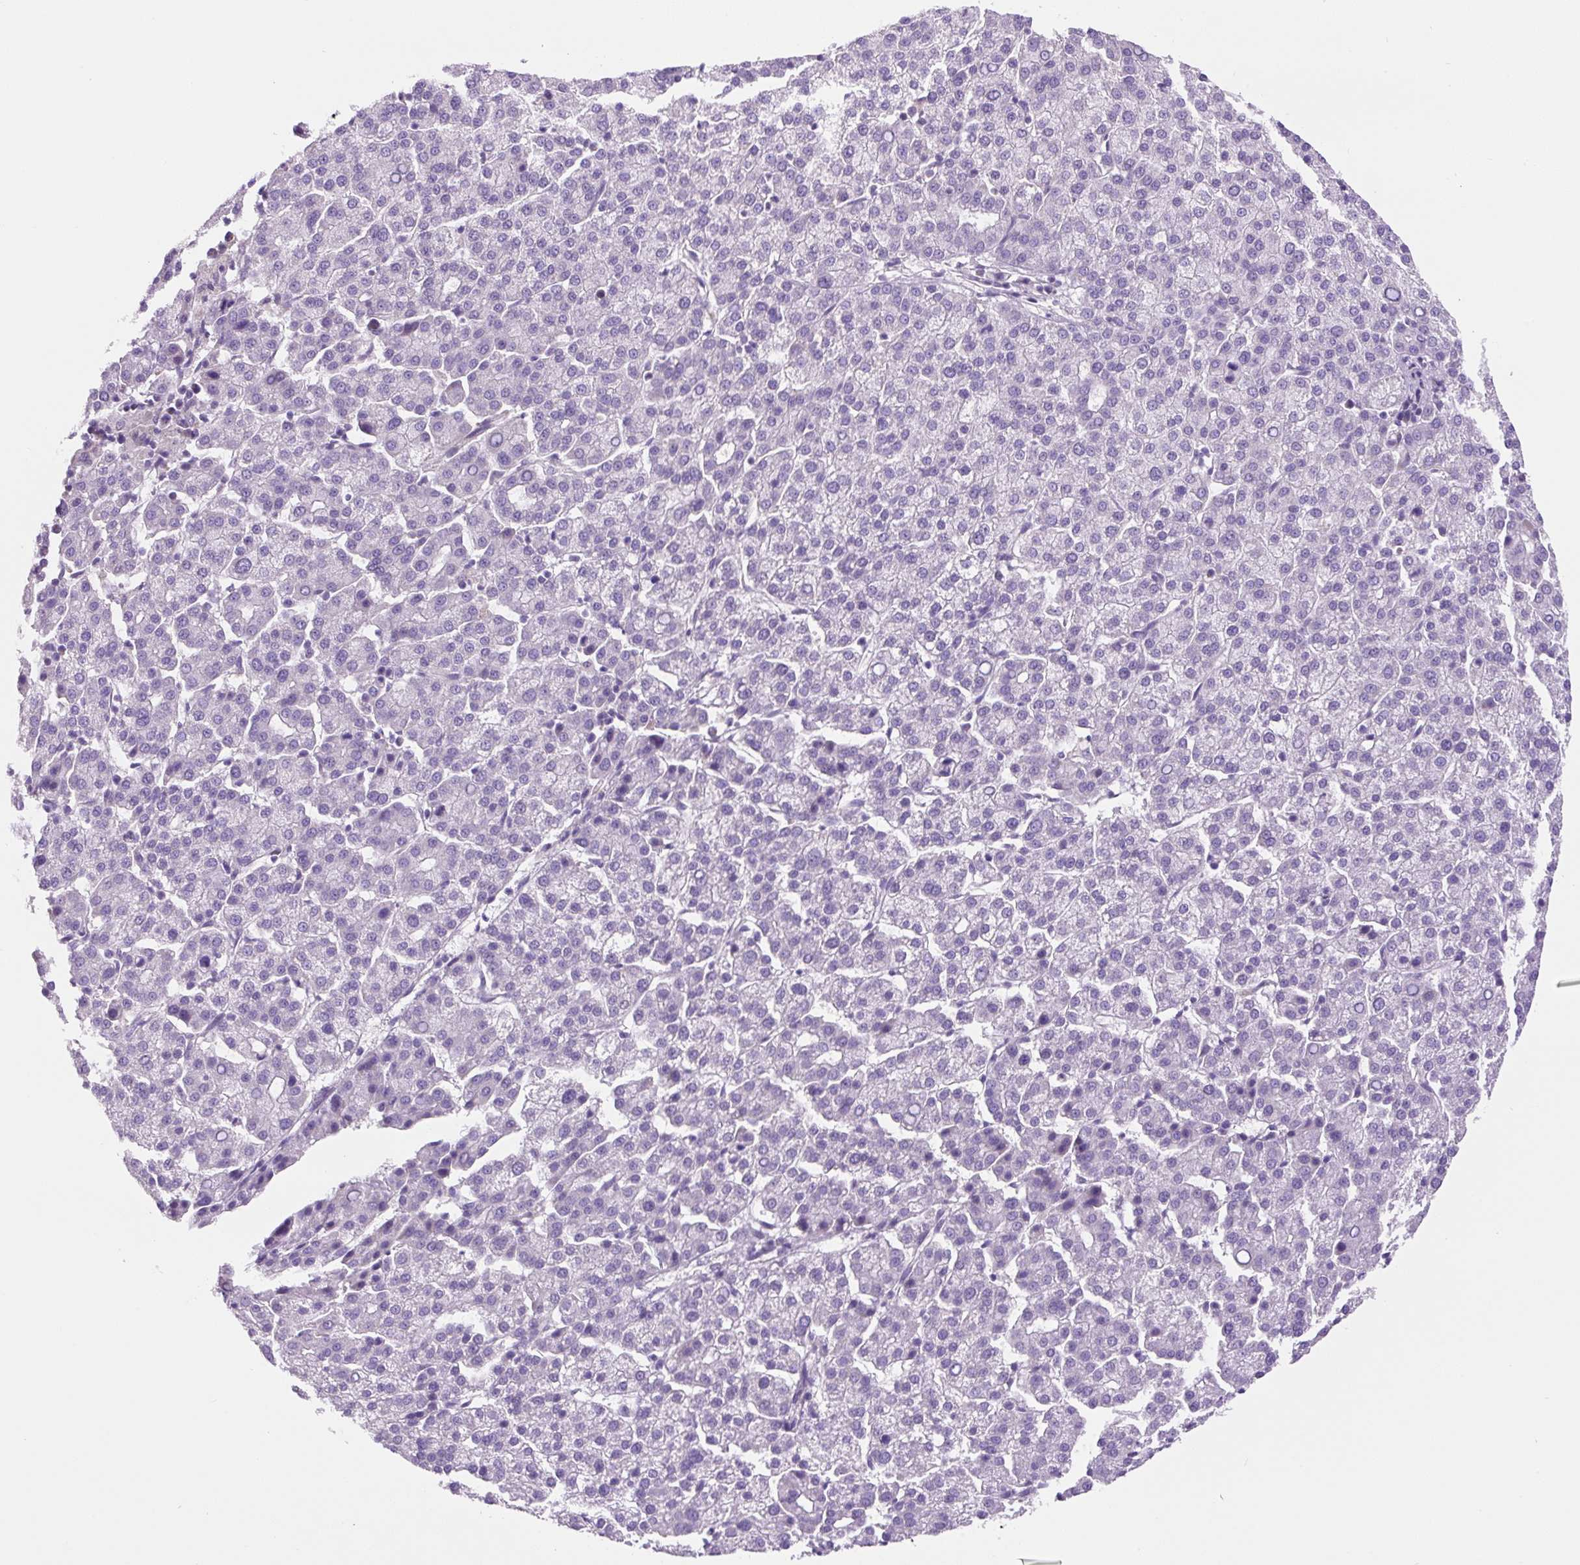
{"staining": {"intensity": "negative", "quantity": "none", "location": "none"}, "tissue": "liver cancer", "cell_type": "Tumor cells", "image_type": "cancer", "snomed": [{"axis": "morphology", "description": "Carcinoma, Hepatocellular, NOS"}, {"axis": "topography", "description": "Liver"}], "caption": "A high-resolution histopathology image shows IHC staining of hepatocellular carcinoma (liver), which displays no significant staining in tumor cells.", "gene": "OGDHL", "patient": {"sex": "female", "age": 58}}